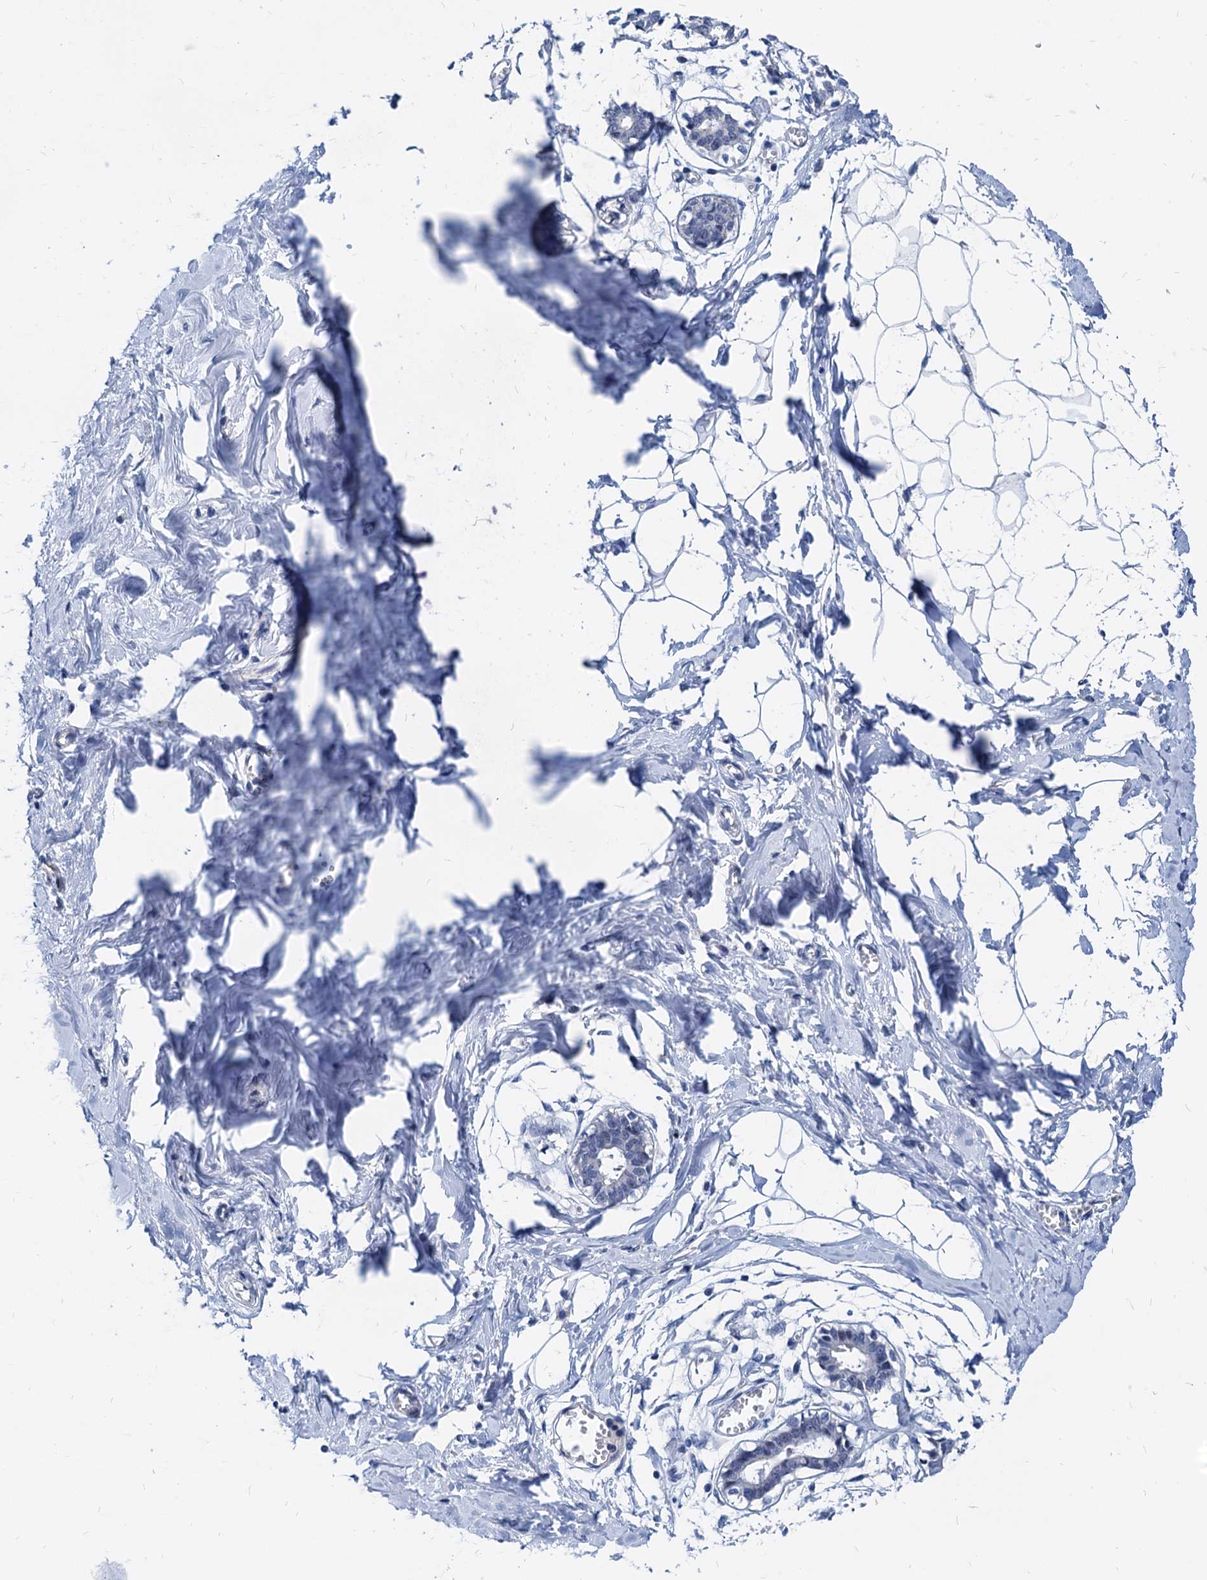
{"staining": {"intensity": "negative", "quantity": "none", "location": "none"}, "tissue": "breast", "cell_type": "Adipocytes", "image_type": "normal", "snomed": [{"axis": "morphology", "description": "Normal tissue, NOS"}, {"axis": "topography", "description": "Breast"}], "caption": "Immunohistochemistry micrograph of benign human breast stained for a protein (brown), which displays no staining in adipocytes. The staining was performed using DAB (3,3'-diaminobenzidine) to visualize the protein expression in brown, while the nuclei were stained in blue with hematoxylin (Magnification: 20x).", "gene": "HSF2", "patient": {"sex": "female", "age": 27}}